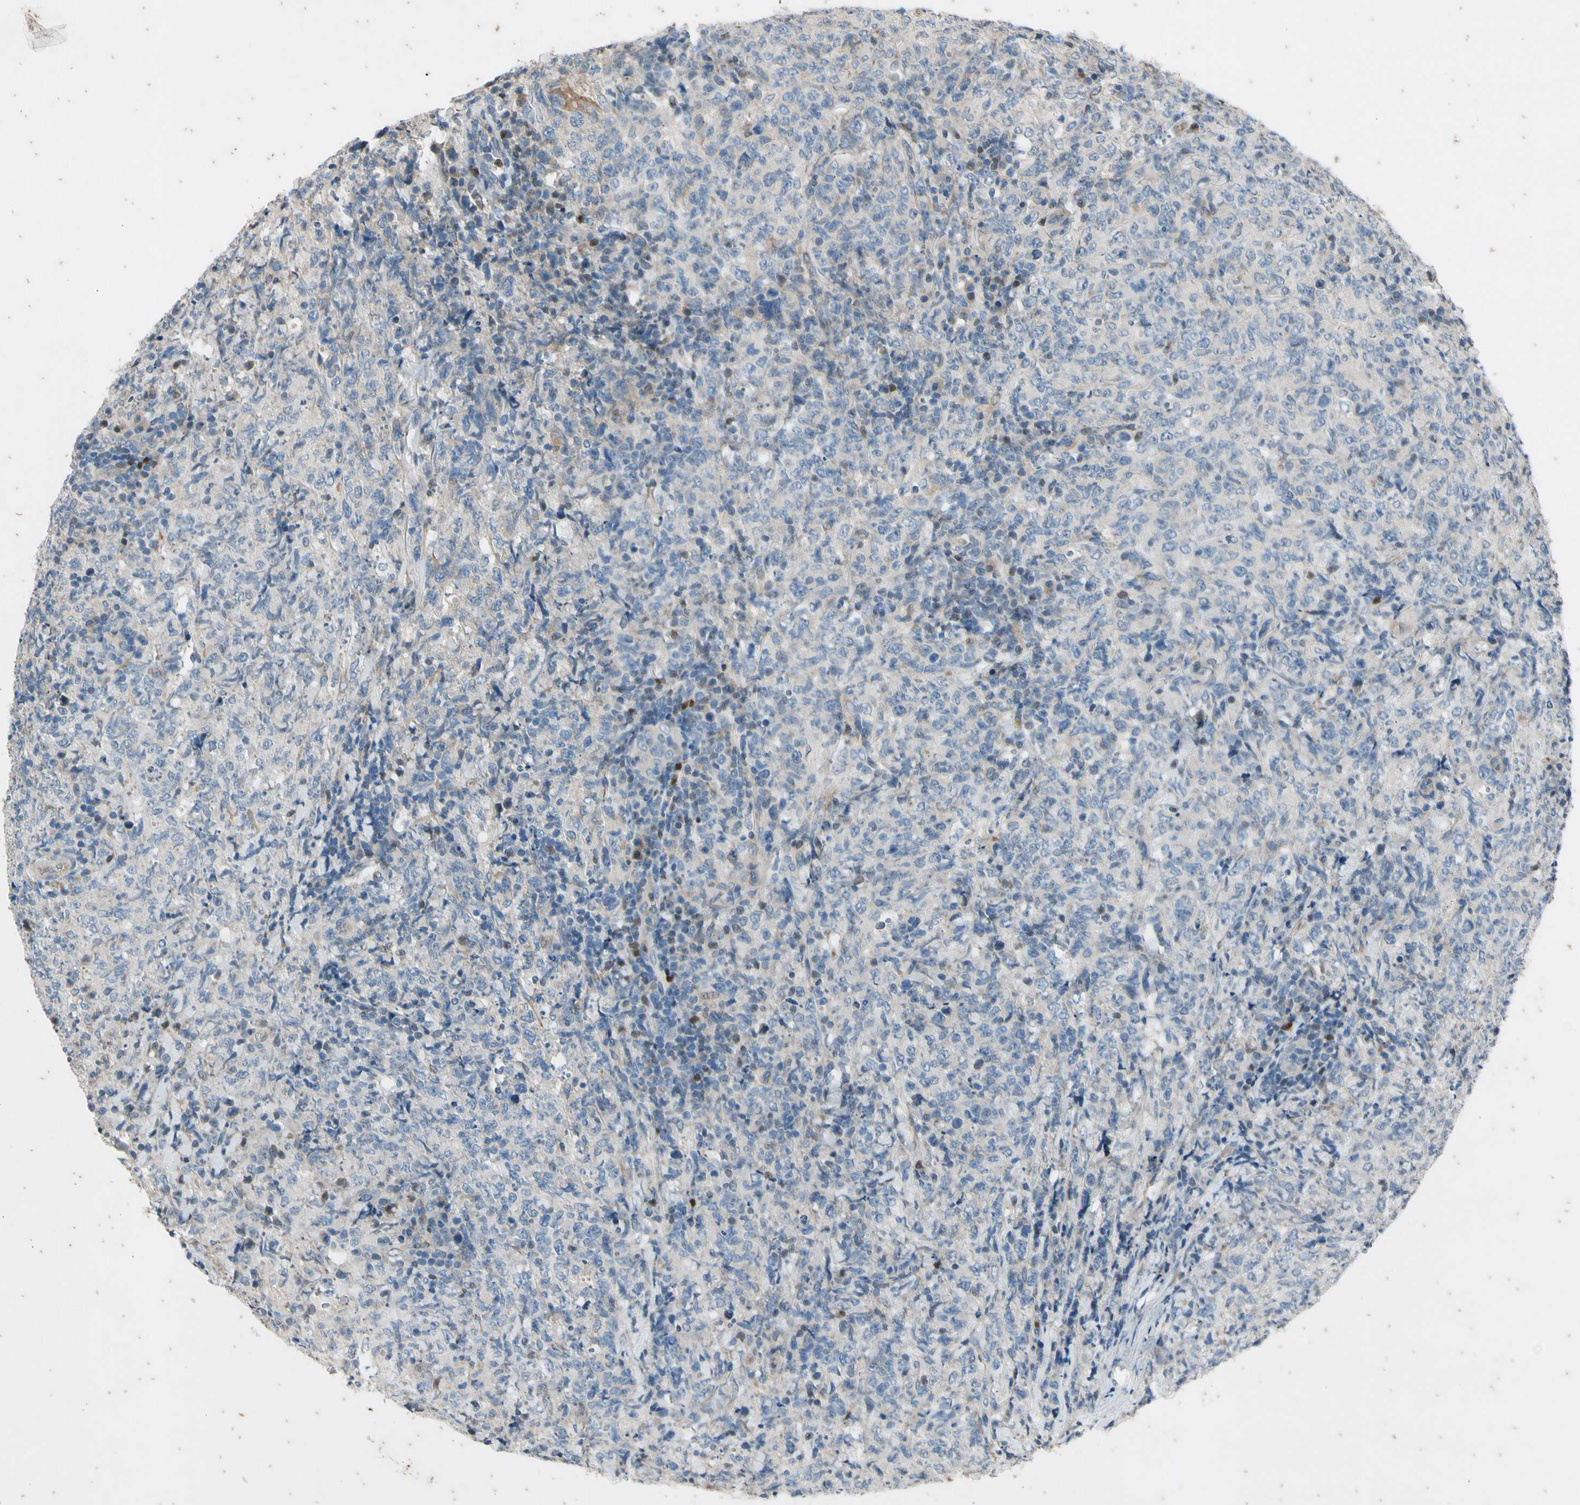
{"staining": {"intensity": "negative", "quantity": "none", "location": "none"}, "tissue": "lymphoma", "cell_type": "Tumor cells", "image_type": "cancer", "snomed": [{"axis": "morphology", "description": "Malignant lymphoma, non-Hodgkin's type, High grade"}, {"axis": "topography", "description": "Tonsil"}], "caption": "Tumor cells are negative for protein expression in human lymphoma.", "gene": "TBX21", "patient": {"sex": "female", "age": 36}}